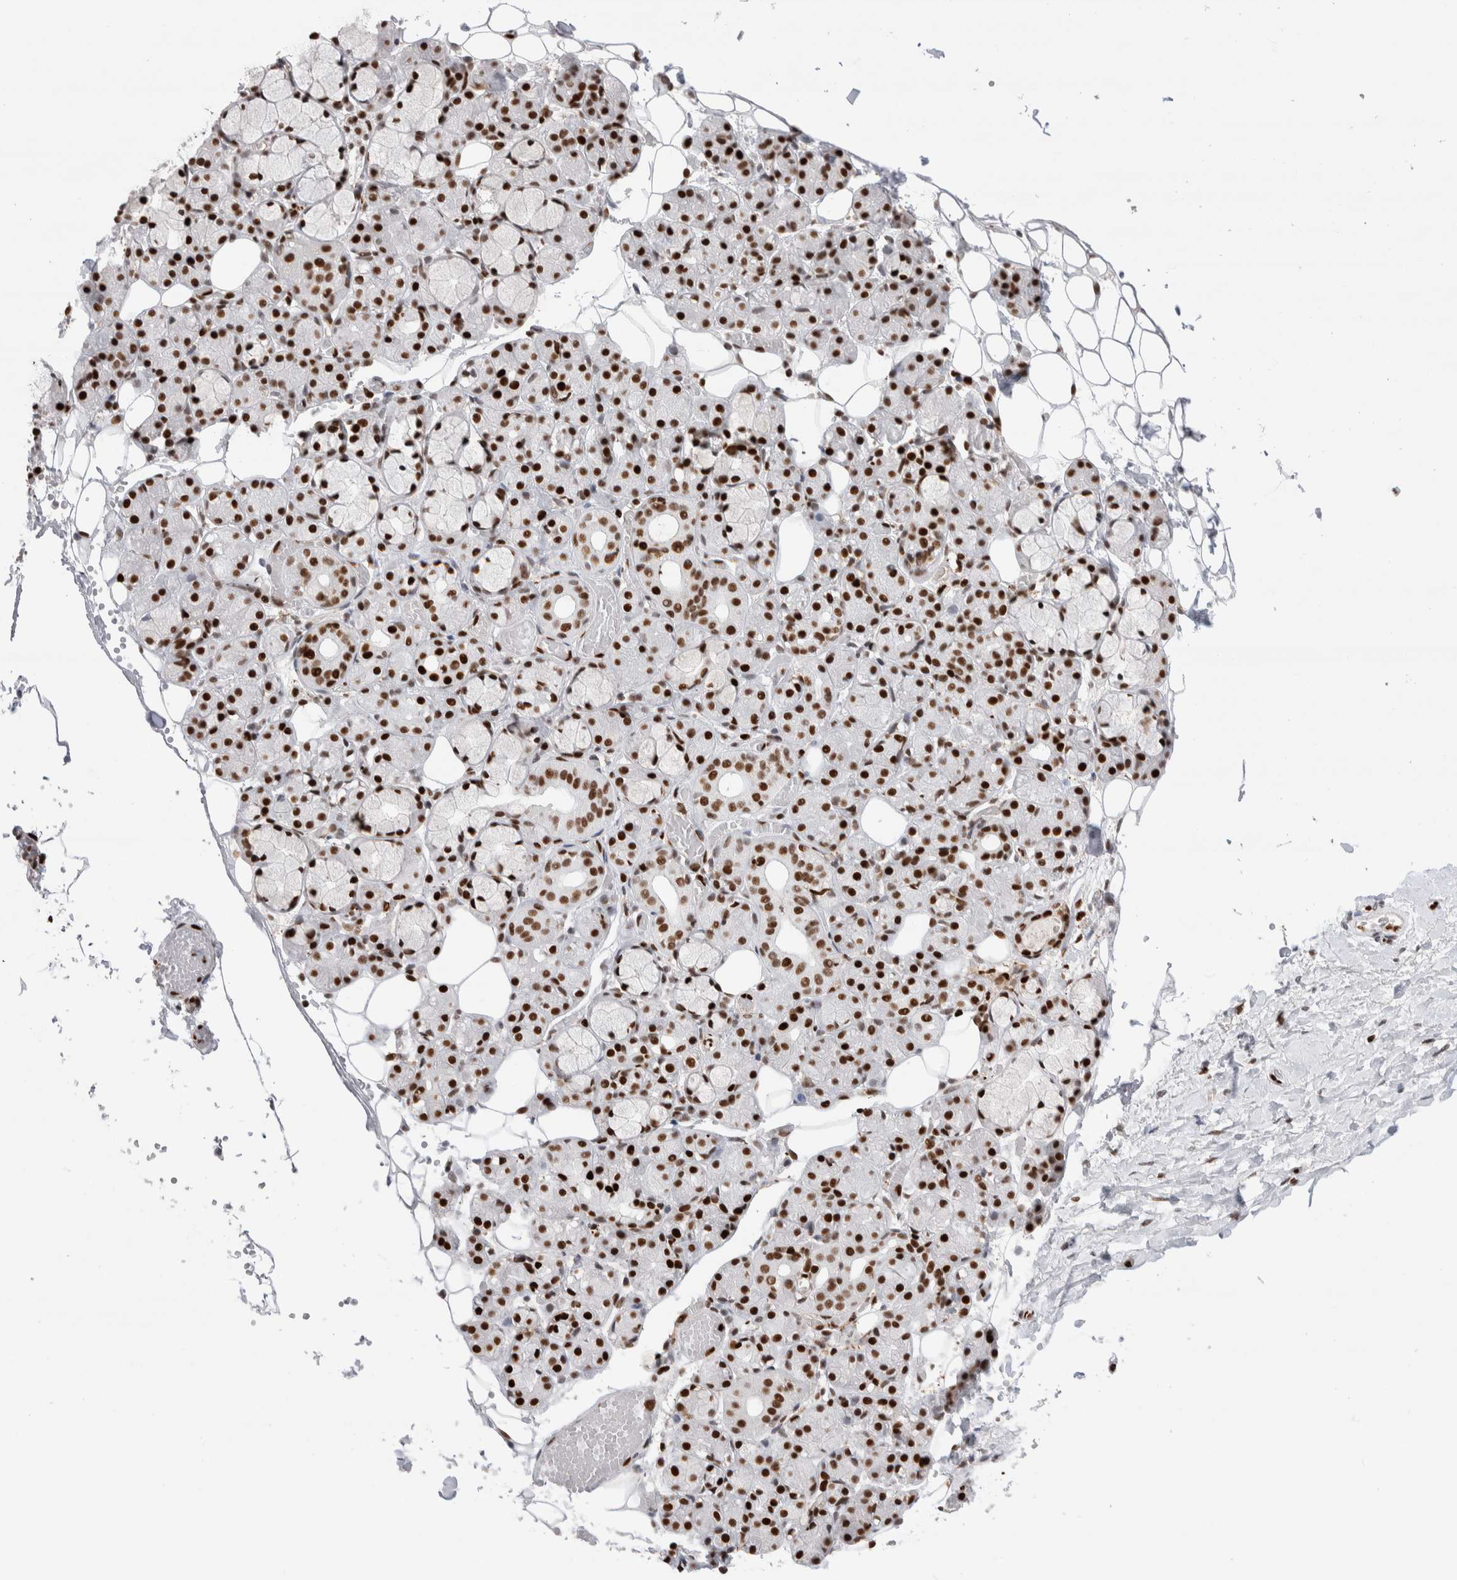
{"staining": {"intensity": "strong", "quantity": ">75%", "location": "nuclear"}, "tissue": "salivary gland", "cell_type": "Glandular cells", "image_type": "normal", "snomed": [{"axis": "morphology", "description": "Normal tissue, NOS"}, {"axis": "topography", "description": "Salivary gland"}], "caption": "Salivary gland stained for a protein (brown) reveals strong nuclear positive staining in approximately >75% of glandular cells.", "gene": "C17orf49", "patient": {"sex": "male", "age": 63}}